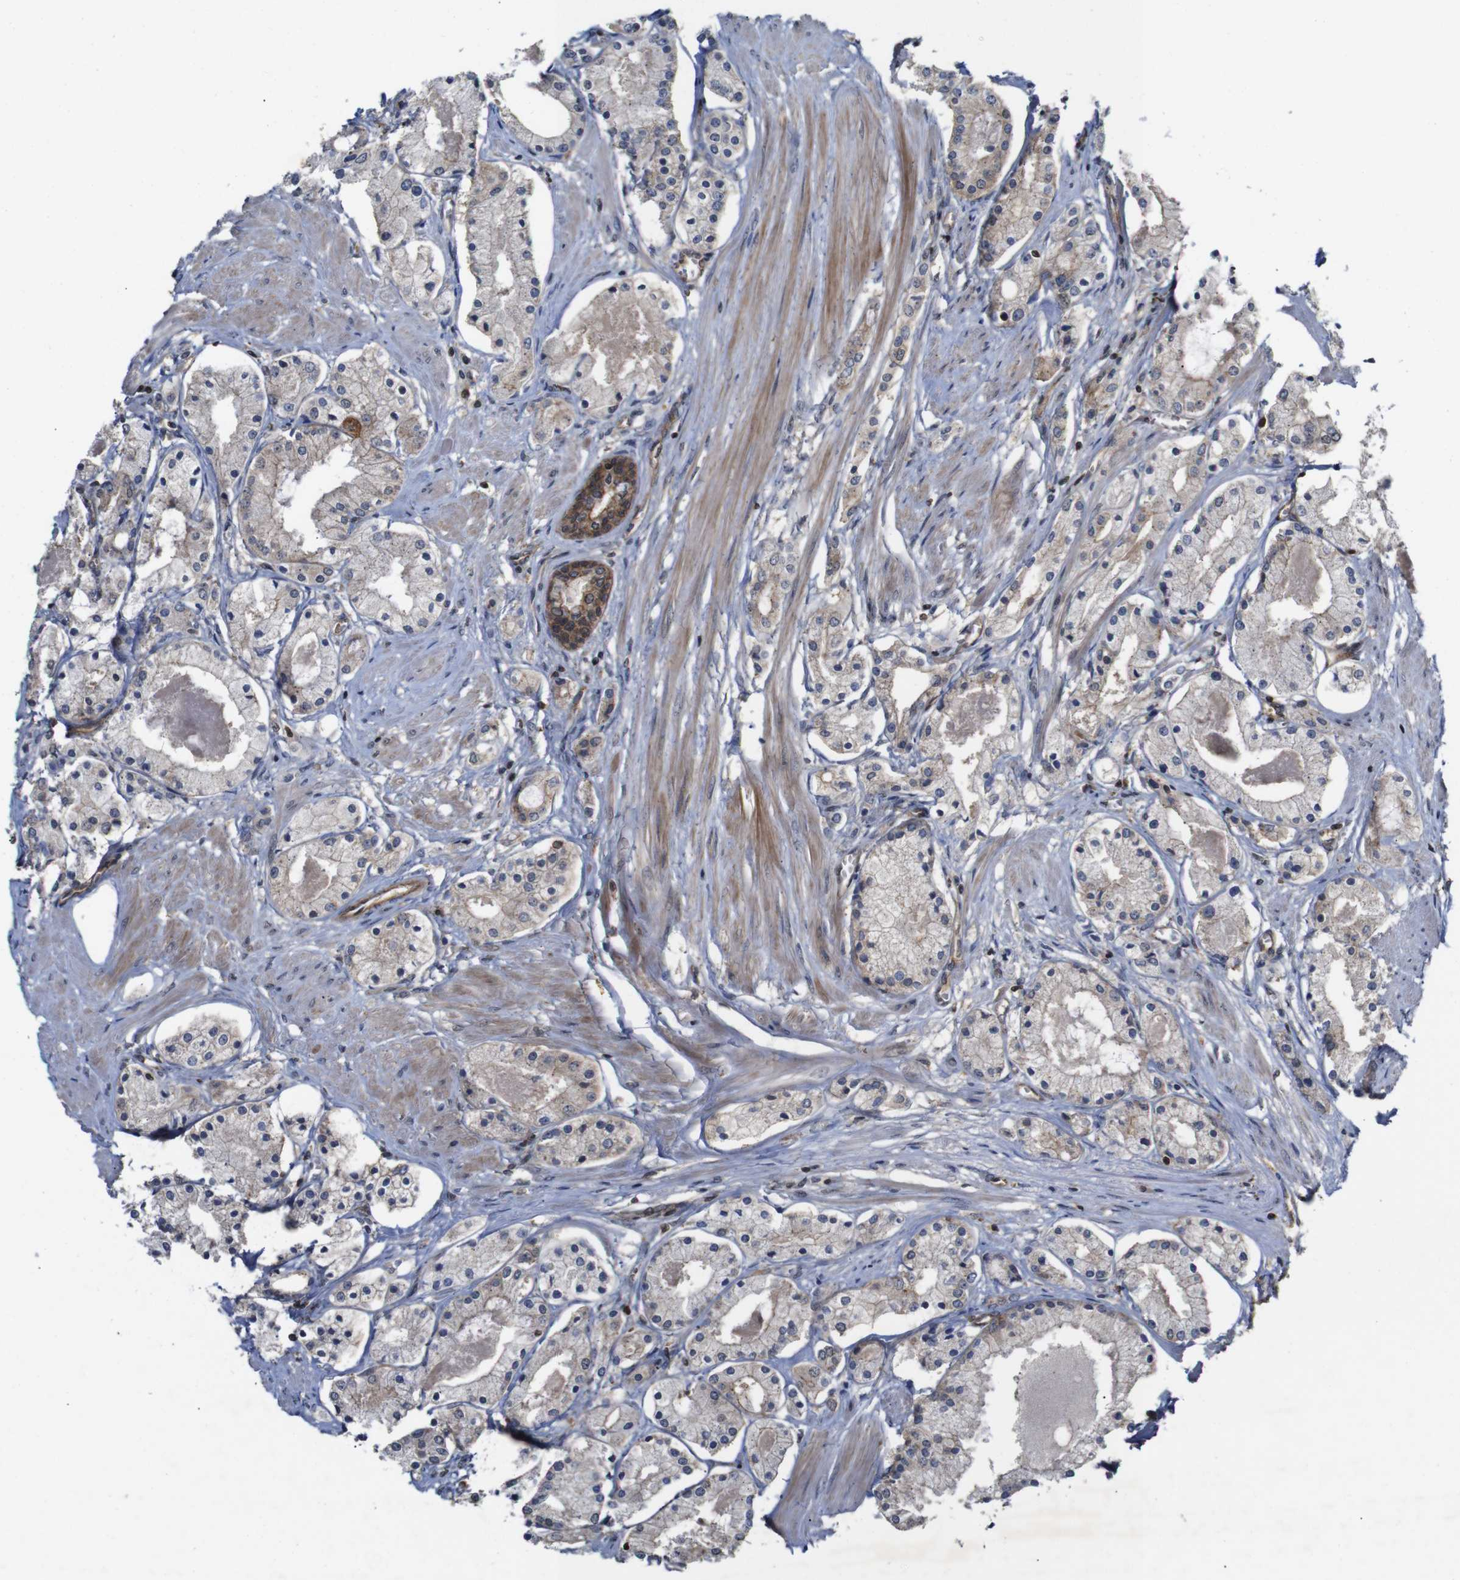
{"staining": {"intensity": "weak", "quantity": "25%-75%", "location": "cytoplasmic/membranous"}, "tissue": "prostate cancer", "cell_type": "Tumor cells", "image_type": "cancer", "snomed": [{"axis": "morphology", "description": "Adenocarcinoma, High grade"}, {"axis": "topography", "description": "Prostate"}], "caption": "This micrograph demonstrates immunohistochemistry staining of human prostate cancer, with low weak cytoplasmic/membranous positivity in about 25%-75% of tumor cells.", "gene": "NANOS1", "patient": {"sex": "male", "age": 66}}